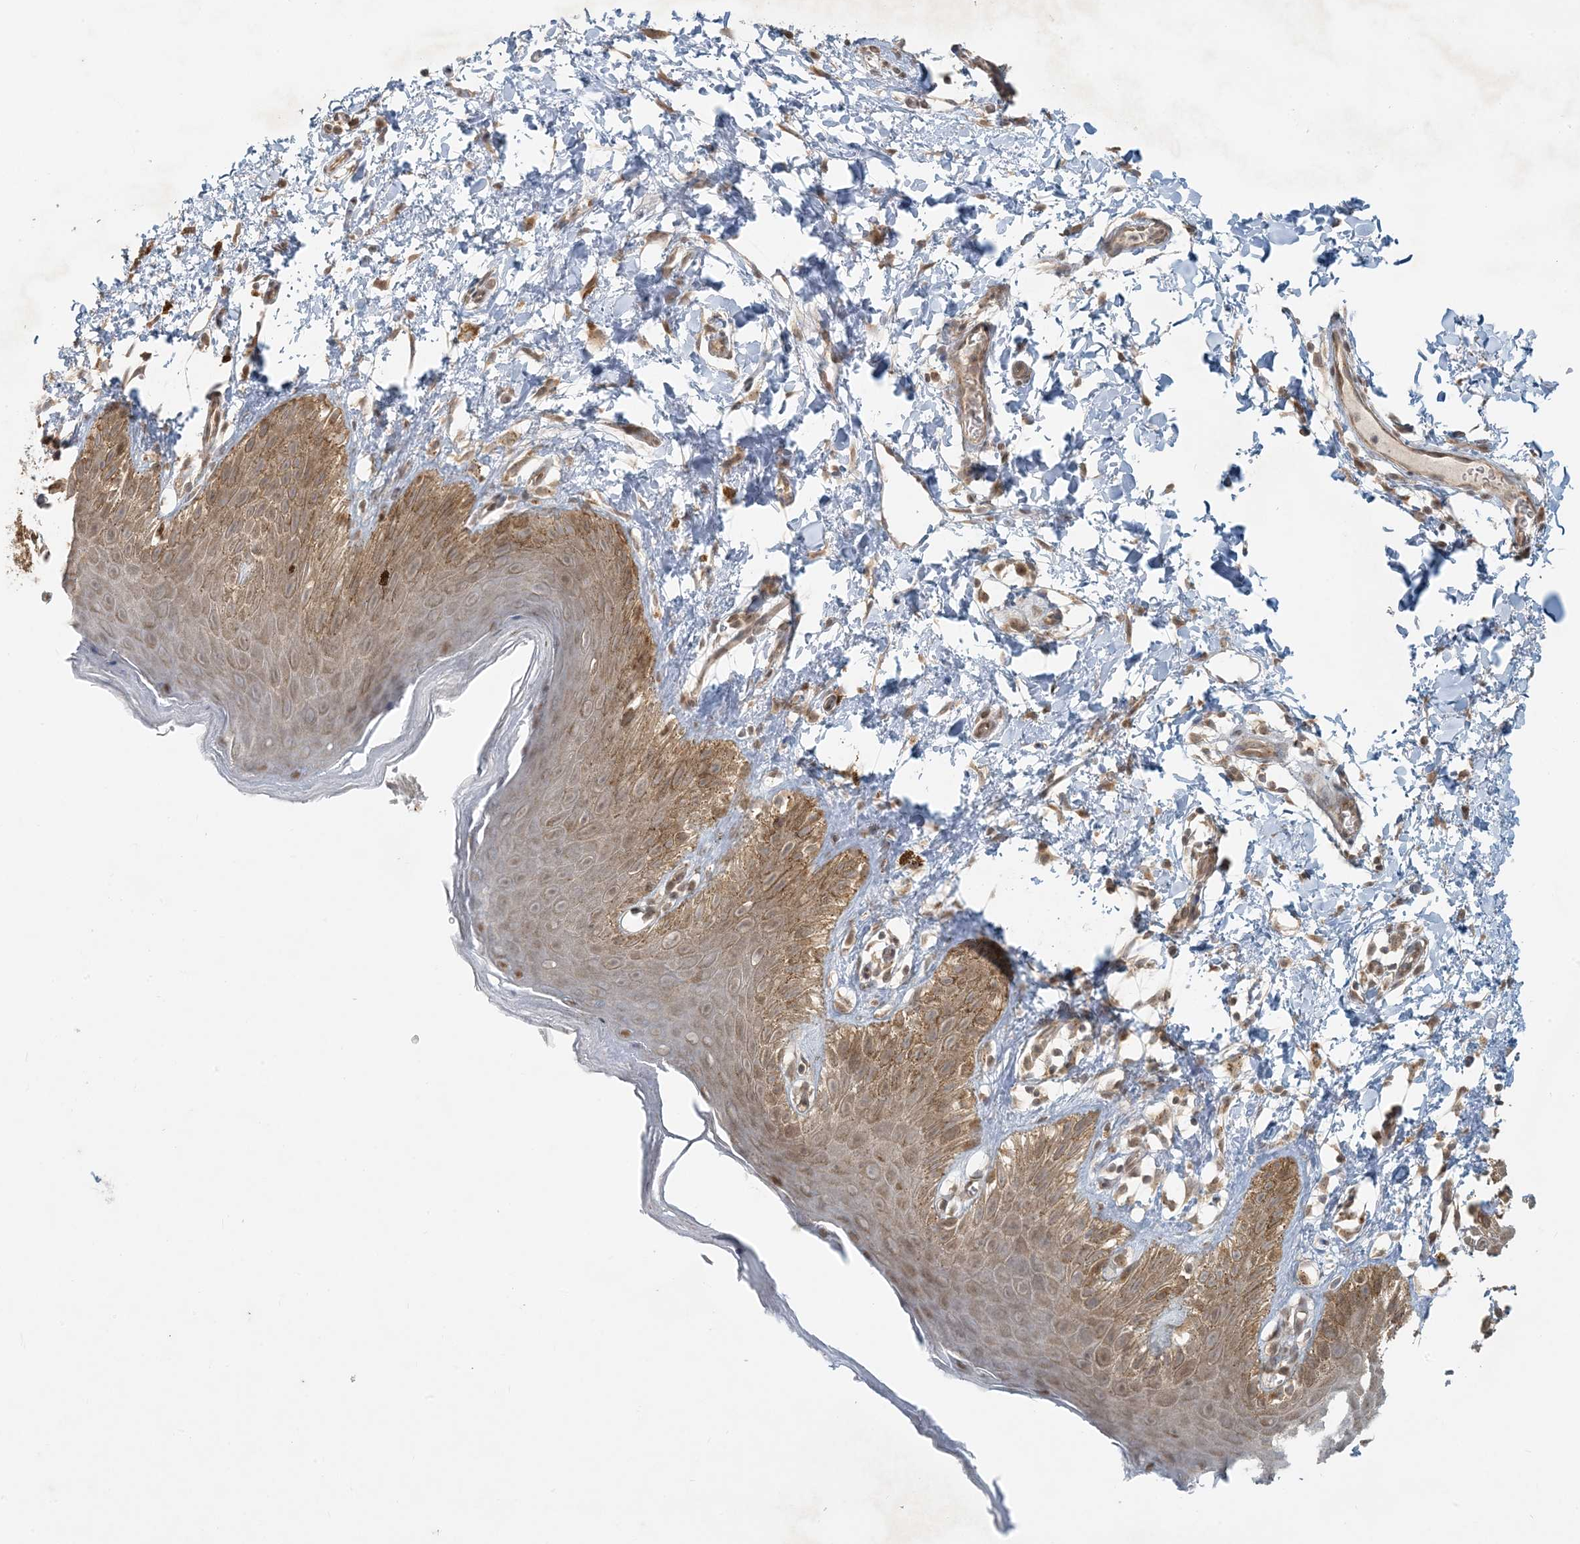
{"staining": {"intensity": "moderate", "quantity": ">75%", "location": "cytoplasmic/membranous"}, "tissue": "skin", "cell_type": "Epidermal cells", "image_type": "normal", "snomed": [{"axis": "morphology", "description": "Normal tissue, NOS"}, {"axis": "topography", "description": "Anal"}], "caption": "Immunohistochemistry (IHC) staining of benign skin, which exhibits medium levels of moderate cytoplasmic/membranous positivity in approximately >75% of epidermal cells indicating moderate cytoplasmic/membranous protein expression. The staining was performed using DAB (3,3'-diaminobenzidine) (brown) for protein detection and nuclei were counterstained in hematoxylin (blue).", "gene": "BCORL1", "patient": {"sex": "male", "age": 44}}